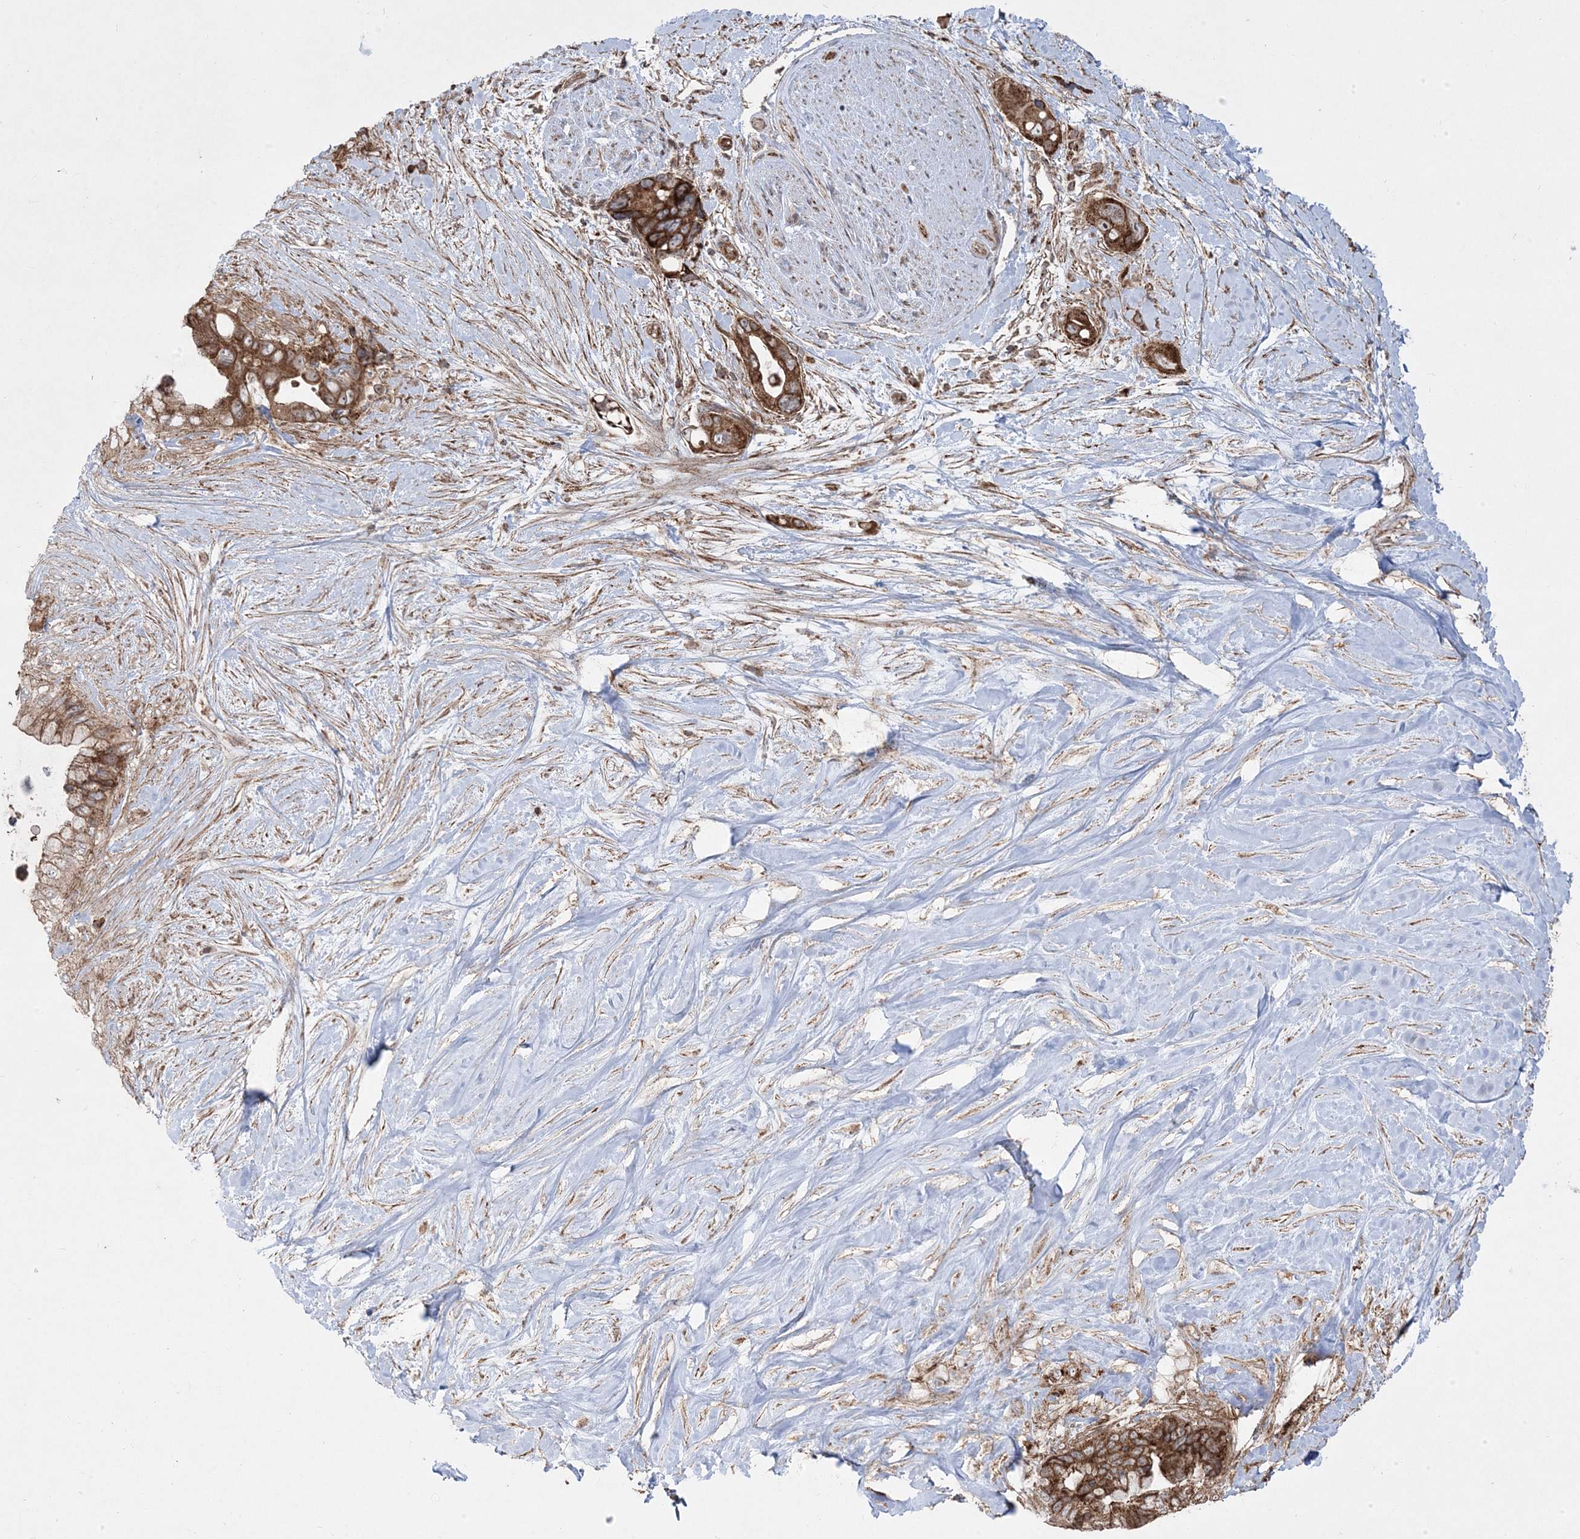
{"staining": {"intensity": "strong", "quantity": ">75%", "location": "cytoplasmic/membranous"}, "tissue": "pancreatic cancer", "cell_type": "Tumor cells", "image_type": "cancer", "snomed": [{"axis": "morphology", "description": "Adenocarcinoma, NOS"}, {"axis": "topography", "description": "Pancreas"}], "caption": "Tumor cells exhibit high levels of strong cytoplasmic/membranous staining in approximately >75% of cells in adenocarcinoma (pancreatic).", "gene": "CLUAP1", "patient": {"sex": "female", "age": 72}}